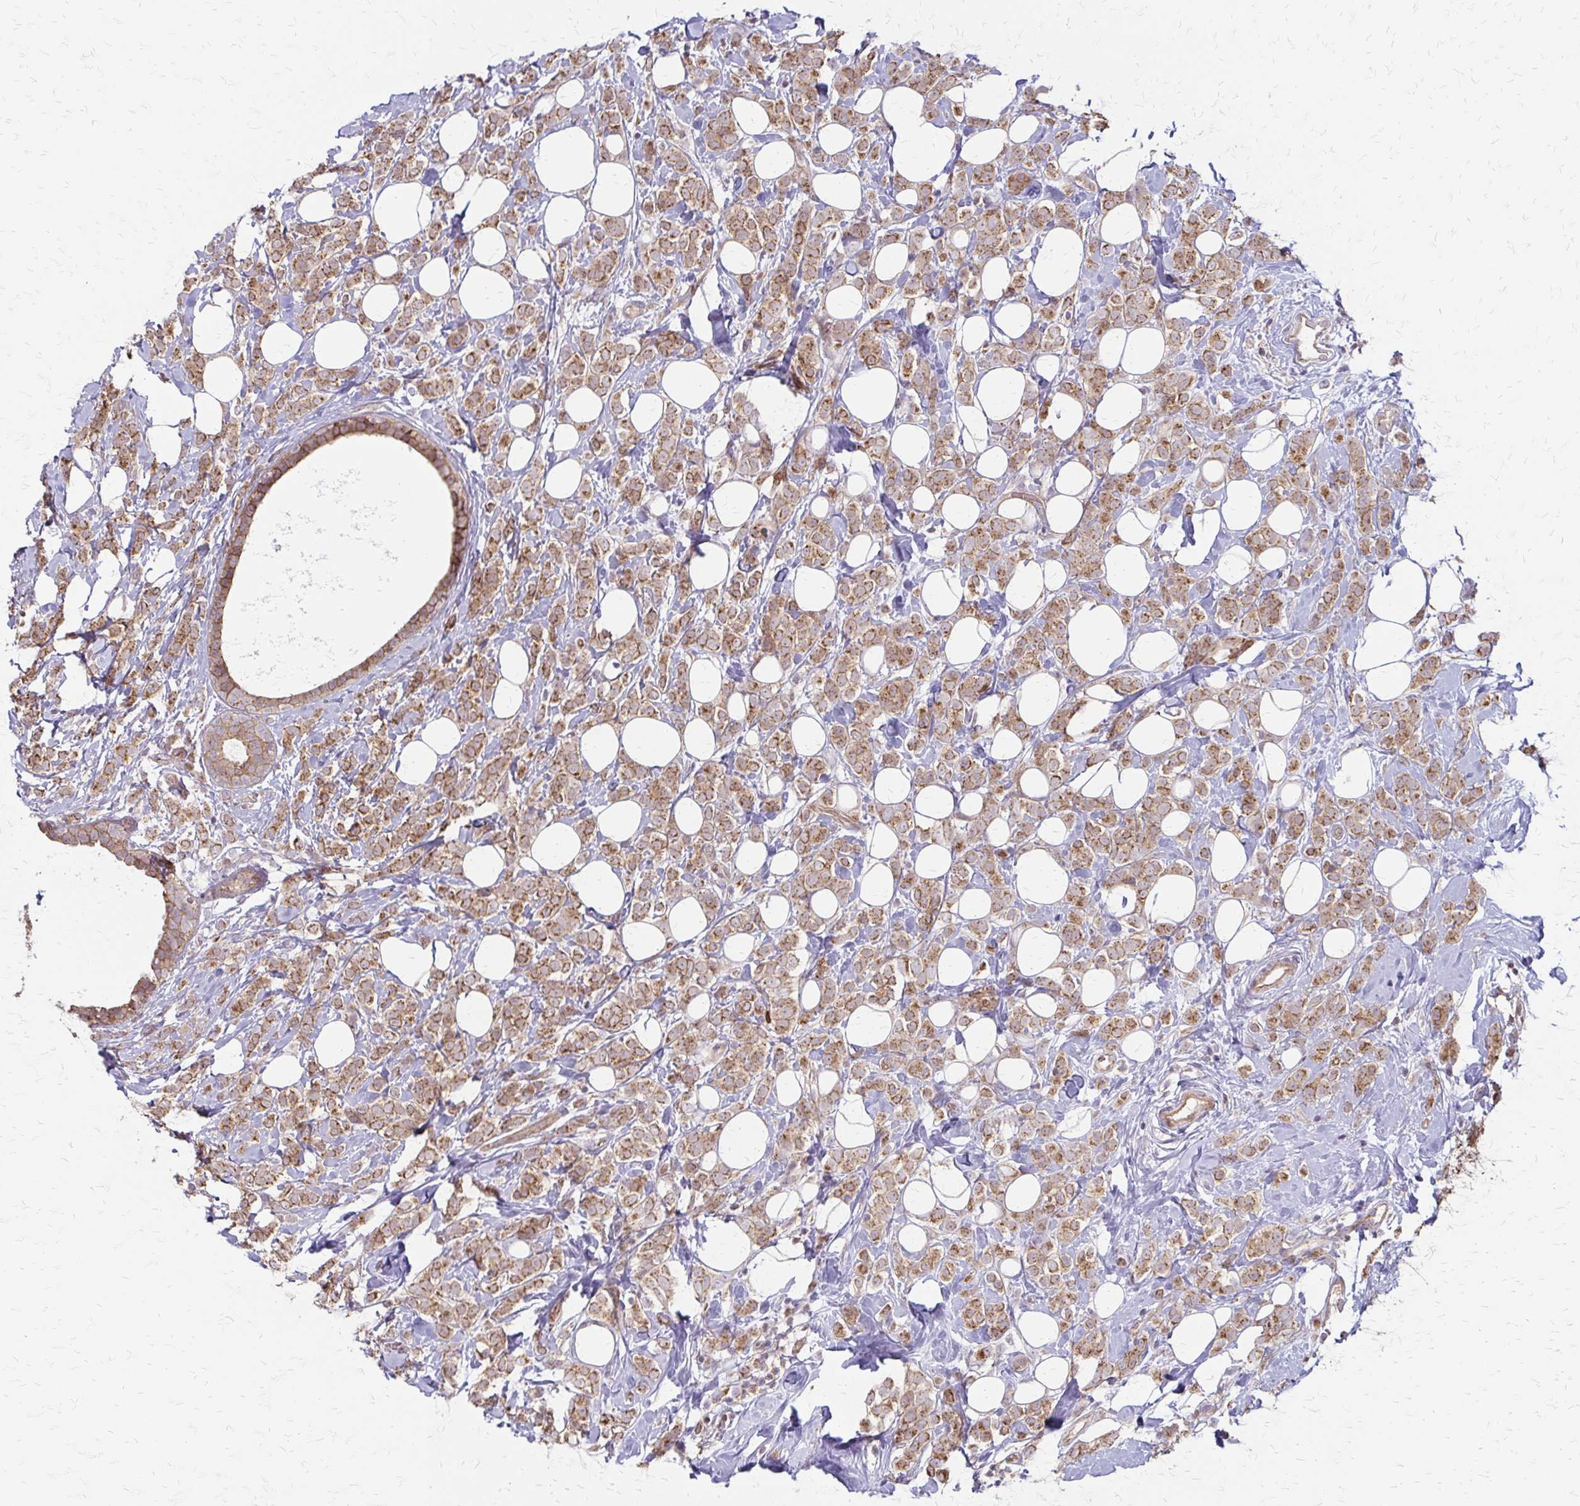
{"staining": {"intensity": "moderate", "quantity": ">75%", "location": "cytoplasmic/membranous"}, "tissue": "breast cancer", "cell_type": "Tumor cells", "image_type": "cancer", "snomed": [{"axis": "morphology", "description": "Lobular carcinoma"}, {"axis": "topography", "description": "Breast"}], "caption": "A photomicrograph of breast cancer (lobular carcinoma) stained for a protein displays moderate cytoplasmic/membranous brown staining in tumor cells.", "gene": "ZNF383", "patient": {"sex": "female", "age": 49}}